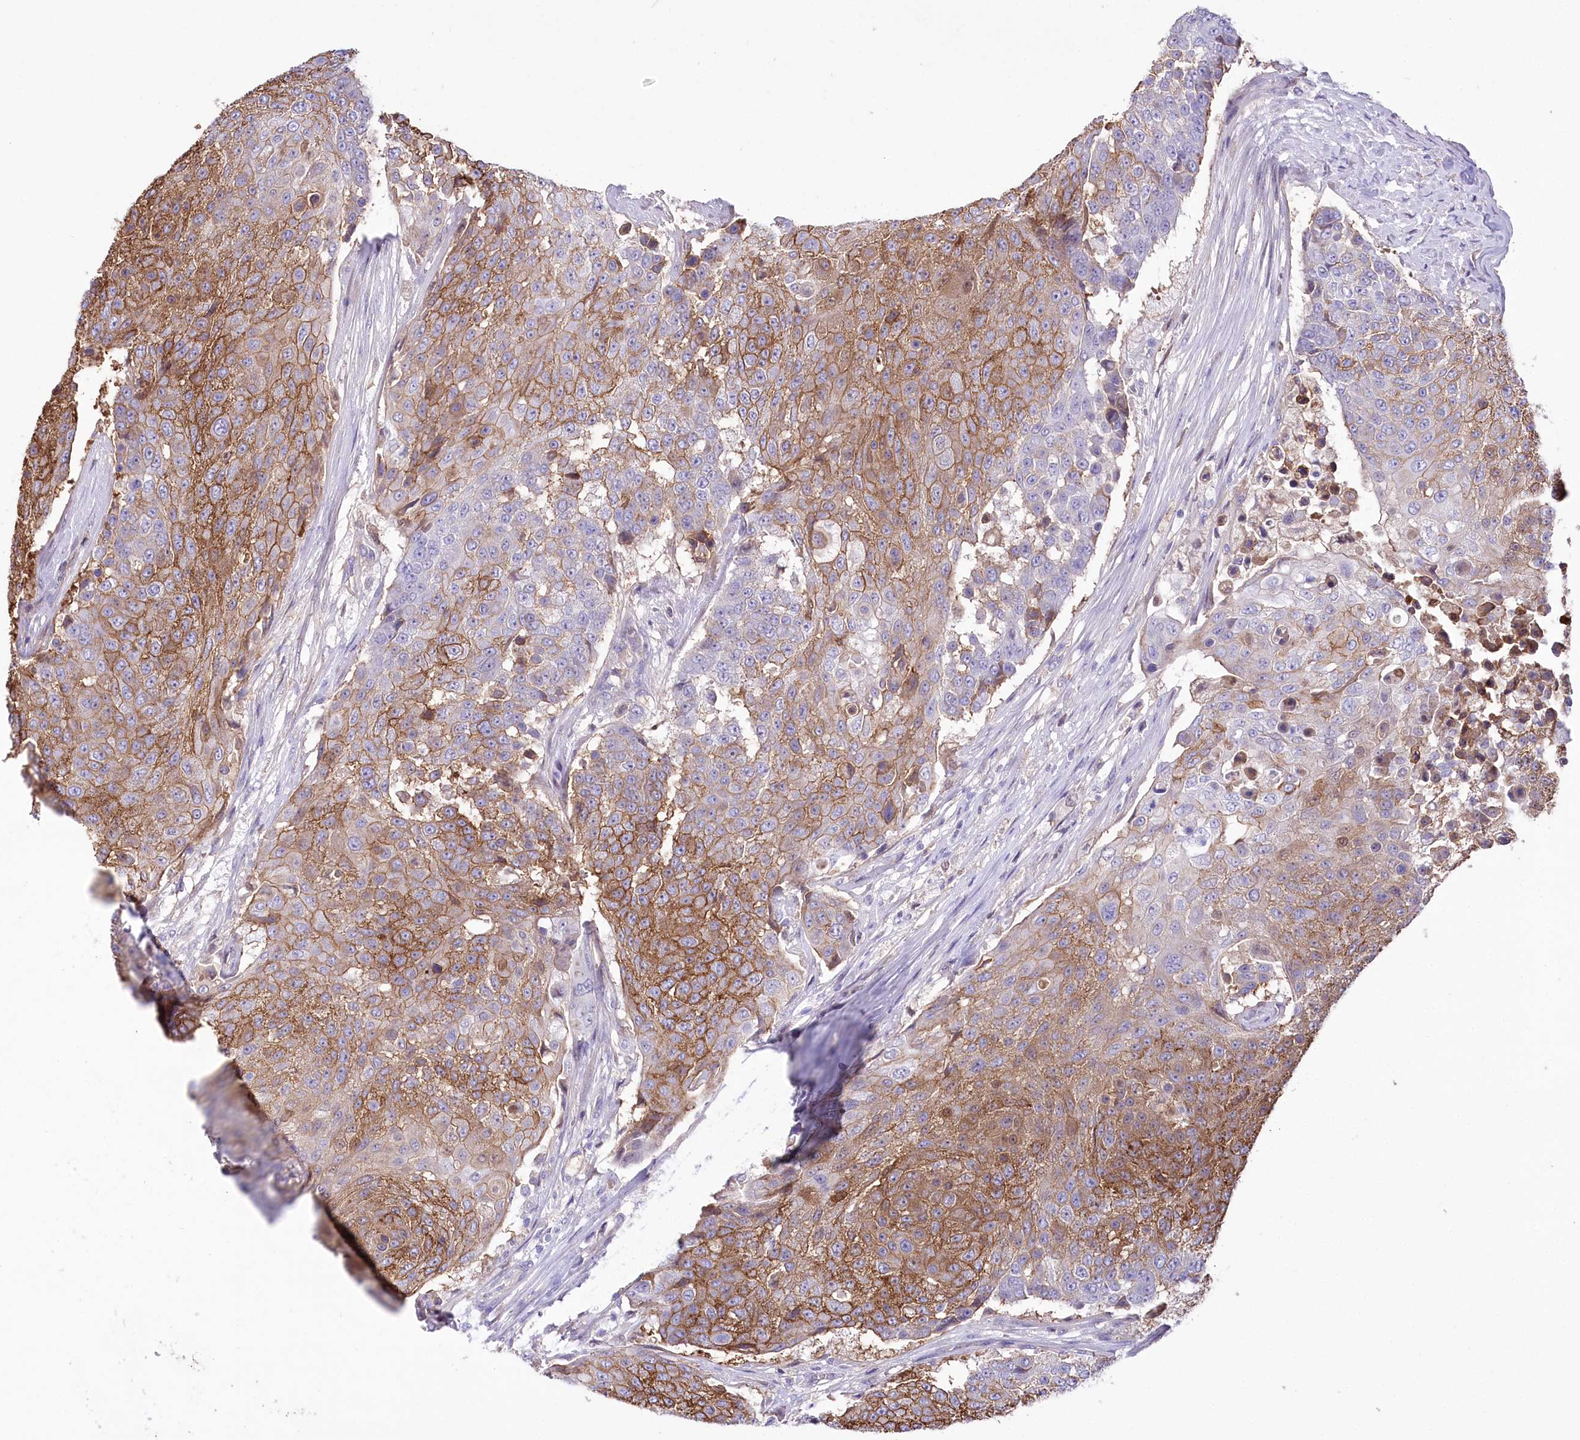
{"staining": {"intensity": "moderate", "quantity": ">75%", "location": "cytoplasmic/membranous"}, "tissue": "urothelial cancer", "cell_type": "Tumor cells", "image_type": "cancer", "snomed": [{"axis": "morphology", "description": "Urothelial carcinoma, High grade"}, {"axis": "topography", "description": "Urinary bladder"}], "caption": "Immunohistochemistry (IHC) of human urothelial cancer displays medium levels of moderate cytoplasmic/membranous staining in approximately >75% of tumor cells. Using DAB (3,3'-diaminobenzidine) (brown) and hematoxylin (blue) stains, captured at high magnification using brightfield microscopy.", "gene": "CEP164", "patient": {"sex": "female", "age": 63}}